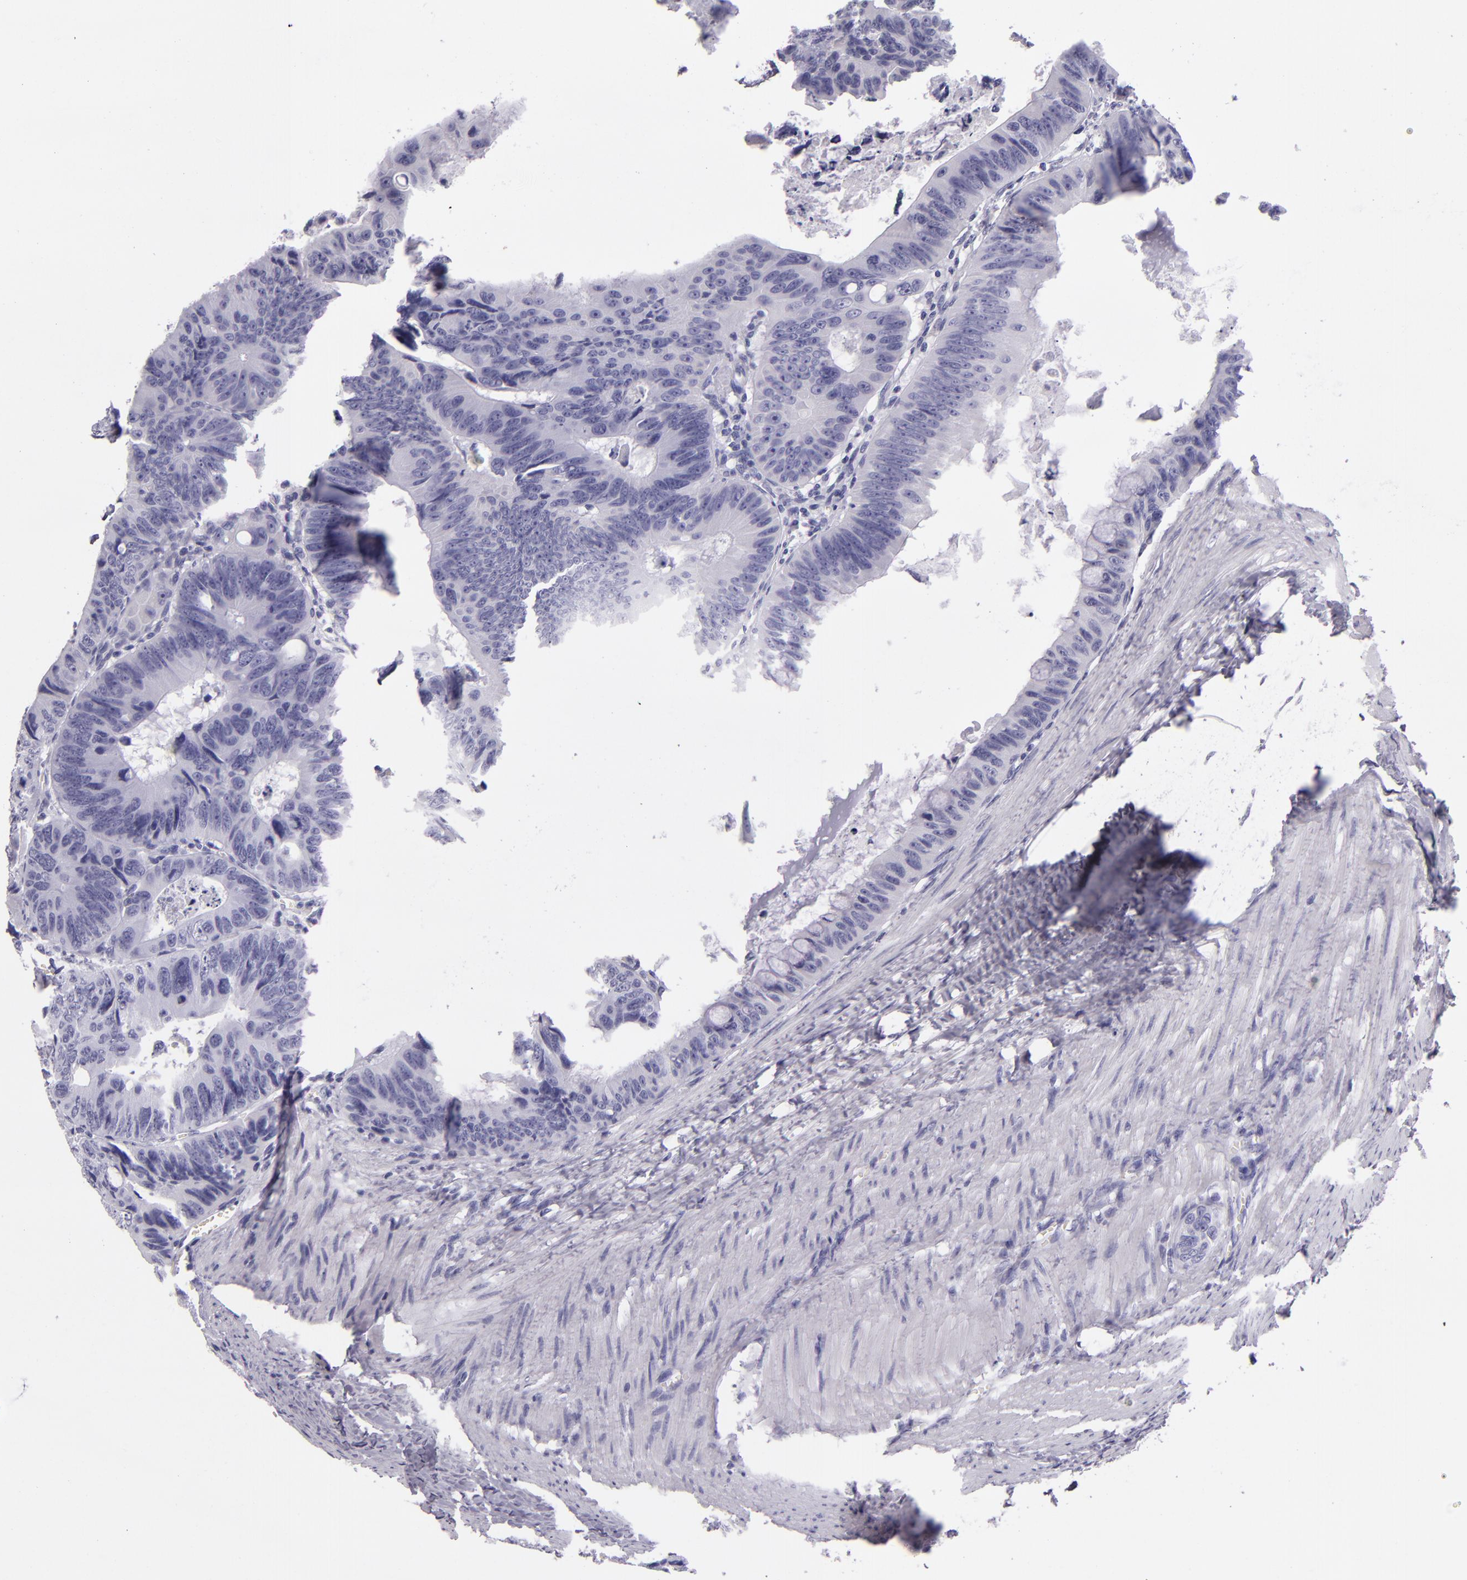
{"staining": {"intensity": "negative", "quantity": "none", "location": "none"}, "tissue": "colorectal cancer", "cell_type": "Tumor cells", "image_type": "cancer", "snomed": [{"axis": "morphology", "description": "Adenocarcinoma, NOS"}, {"axis": "topography", "description": "Colon"}], "caption": "This is an immunohistochemistry (IHC) photomicrograph of colorectal adenocarcinoma. There is no expression in tumor cells.", "gene": "CR2", "patient": {"sex": "female", "age": 55}}